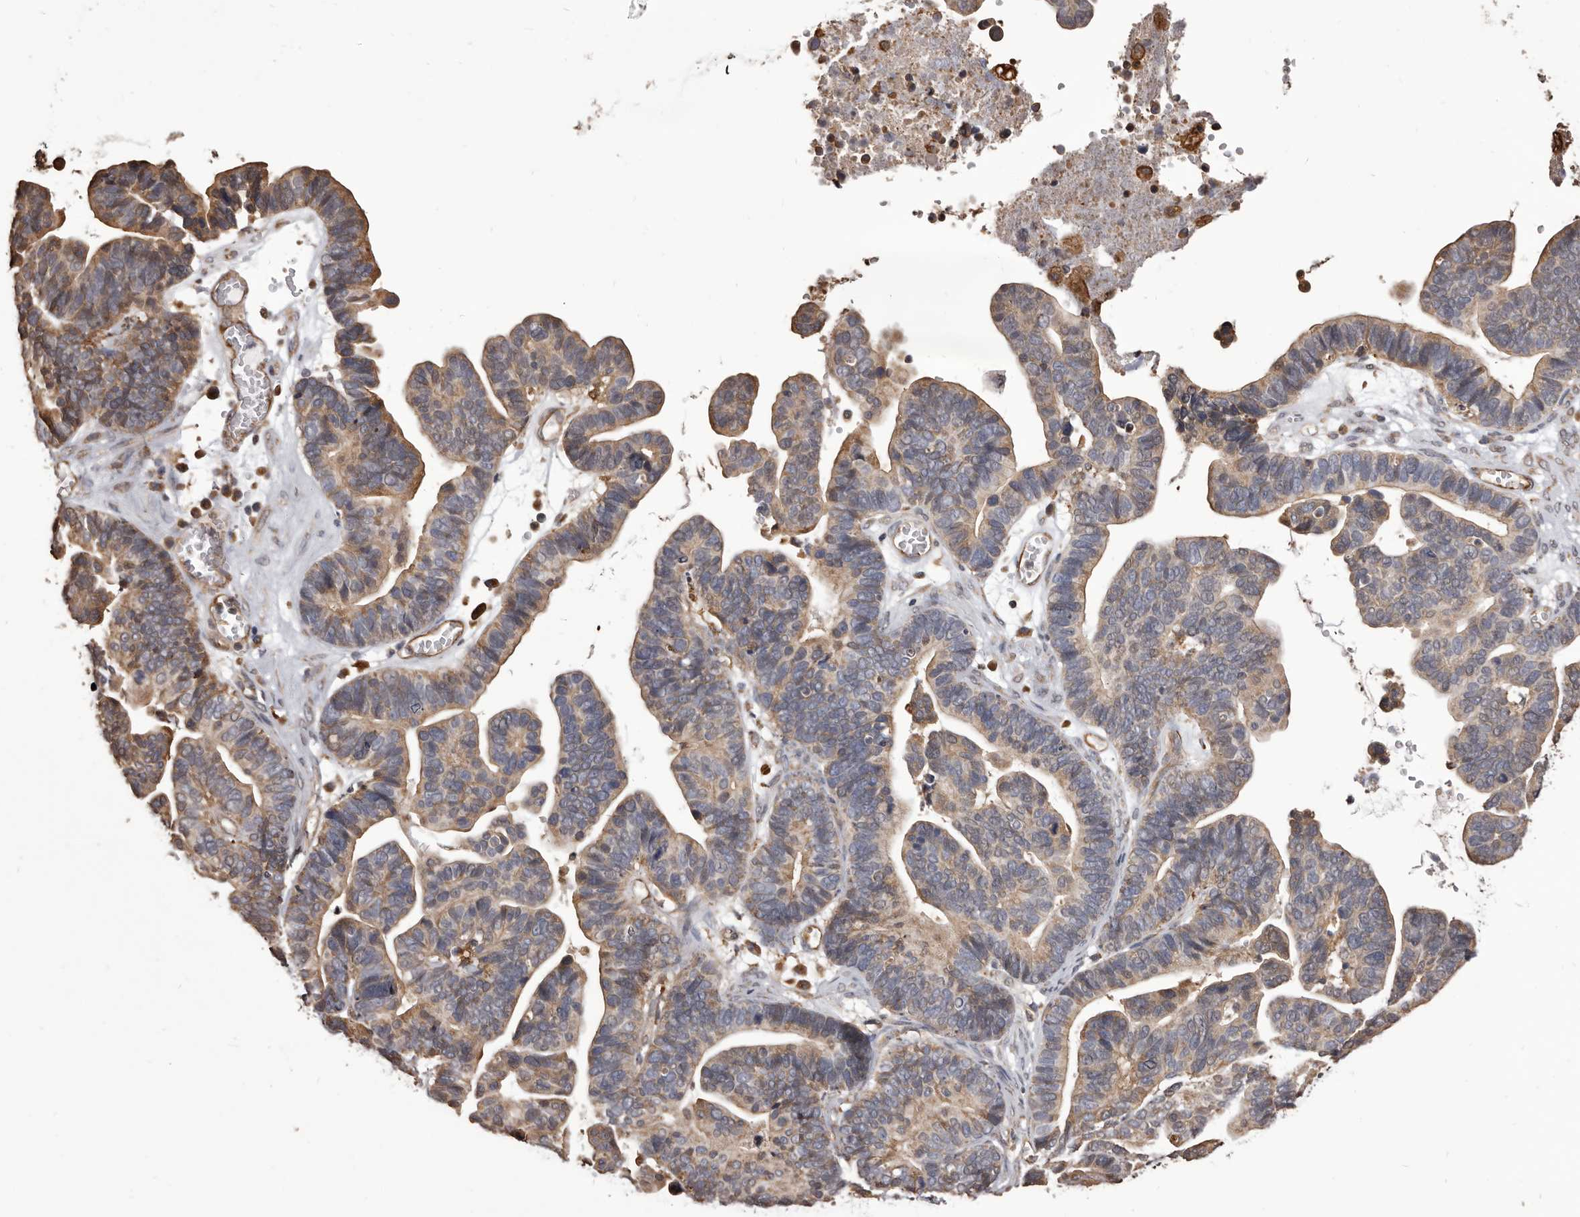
{"staining": {"intensity": "moderate", "quantity": "25%-75%", "location": "cytoplasmic/membranous"}, "tissue": "ovarian cancer", "cell_type": "Tumor cells", "image_type": "cancer", "snomed": [{"axis": "morphology", "description": "Cystadenocarcinoma, serous, NOS"}, {"axis": "topography", "description": "Ovary"}], "caption": "The image exhibits staining of ovarian cancer, revealing moderate cytoplasmic/membranous protein staining (brown color) within tumor cells.", "gene": "ALPK1", "patient": {"sex": "female", "age": 56}}